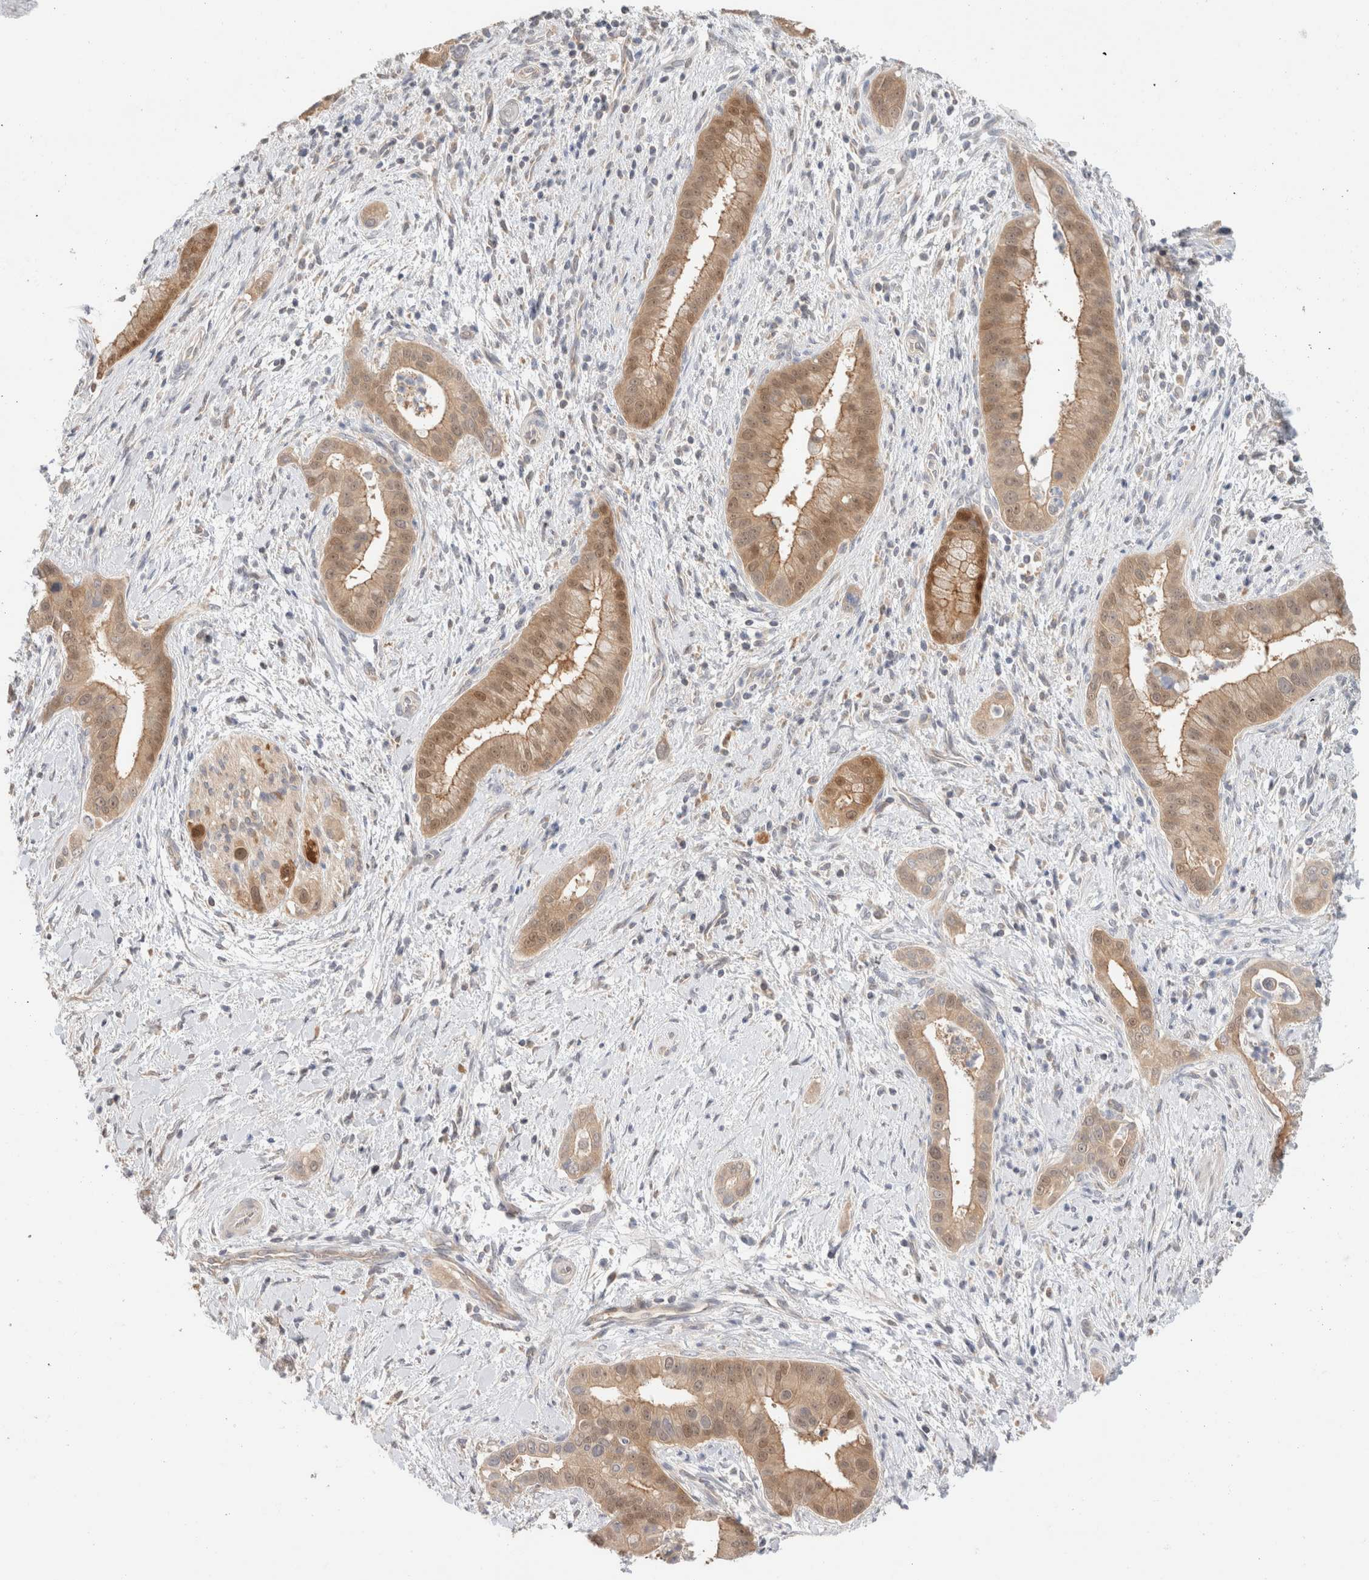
{"staining": {"intensity": "moderate", "quantity": ">75%", "location": "cytoplasmic/membranous,nuclear"}, "tissue": "liver cancer", "cell_type": "Tumor cells", "image_type": "cancer", "snomed": [{"axis": "morphology", "description": "Cholangiocarcinoma"}, {"axis": "topography", "description": "Liver"}], "caption": "Moderate cytoplasmic/membranous and nuclear protein staining is identified in about >75% of tumor cells in cholangiocarcinoma (liver).", "gene": "CA13", "patient": {"sex": "female", "age": 54}}